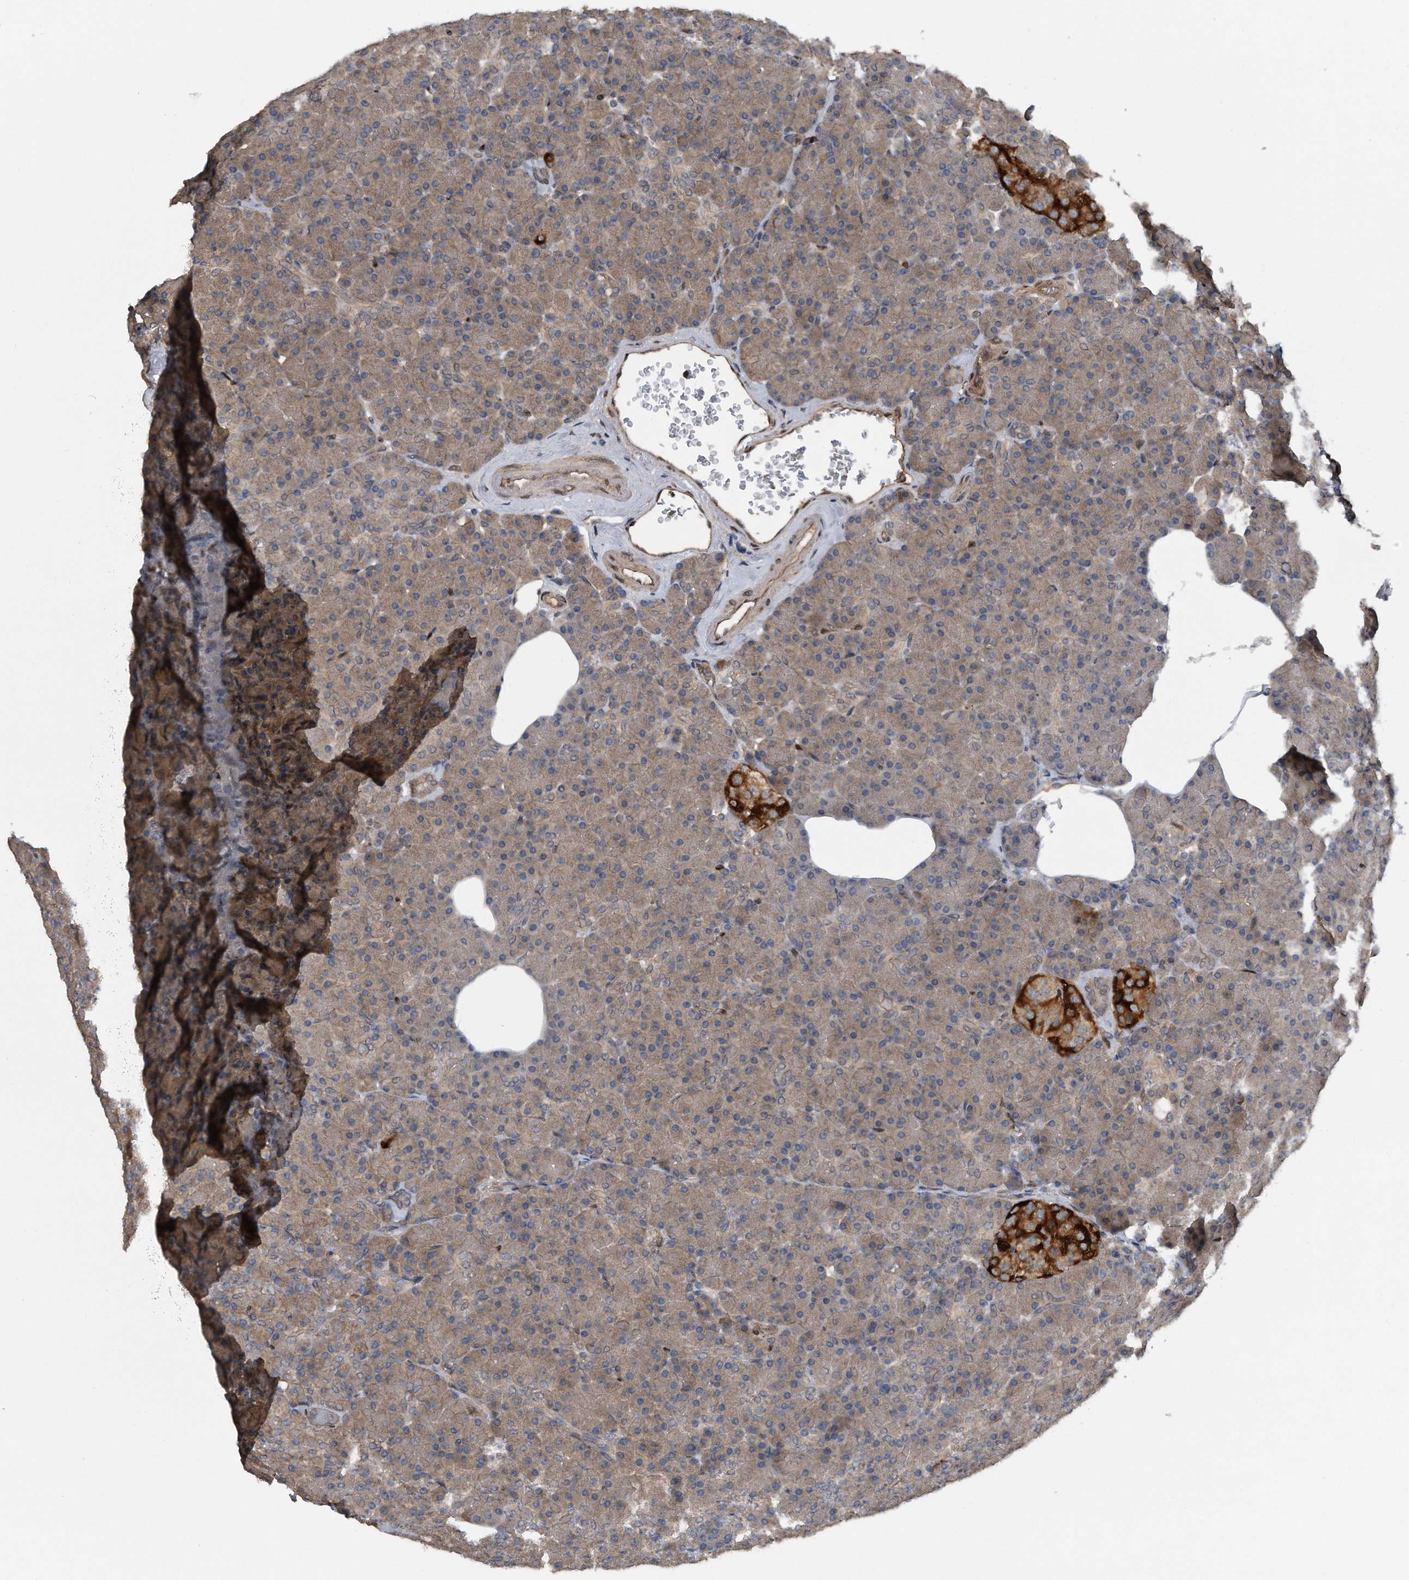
{"staining": {"intensity": "moderate", "quantity": ">75%", "location": "cytoplasmic/membranous"}, "tissue": "pancreas", "cell_type": "Exocrine glandular cells", "image_type": "normal", "snomed": [{"axis": "morphology", "description": "Normal tissue, NOS"}, {"axis": "topography", "description": "Pancreas"}], "caption": "The micrograph shows staining of benign pancreas, revealing moderate cytoplasmic/membranous protein positivity (brown color) within exocrine glandular cells. (brown staining indicates protein expression, while blue staining denotes nuclei).", "gene": "ZNF79", "patient": {"sex": "female", "age": 43}}